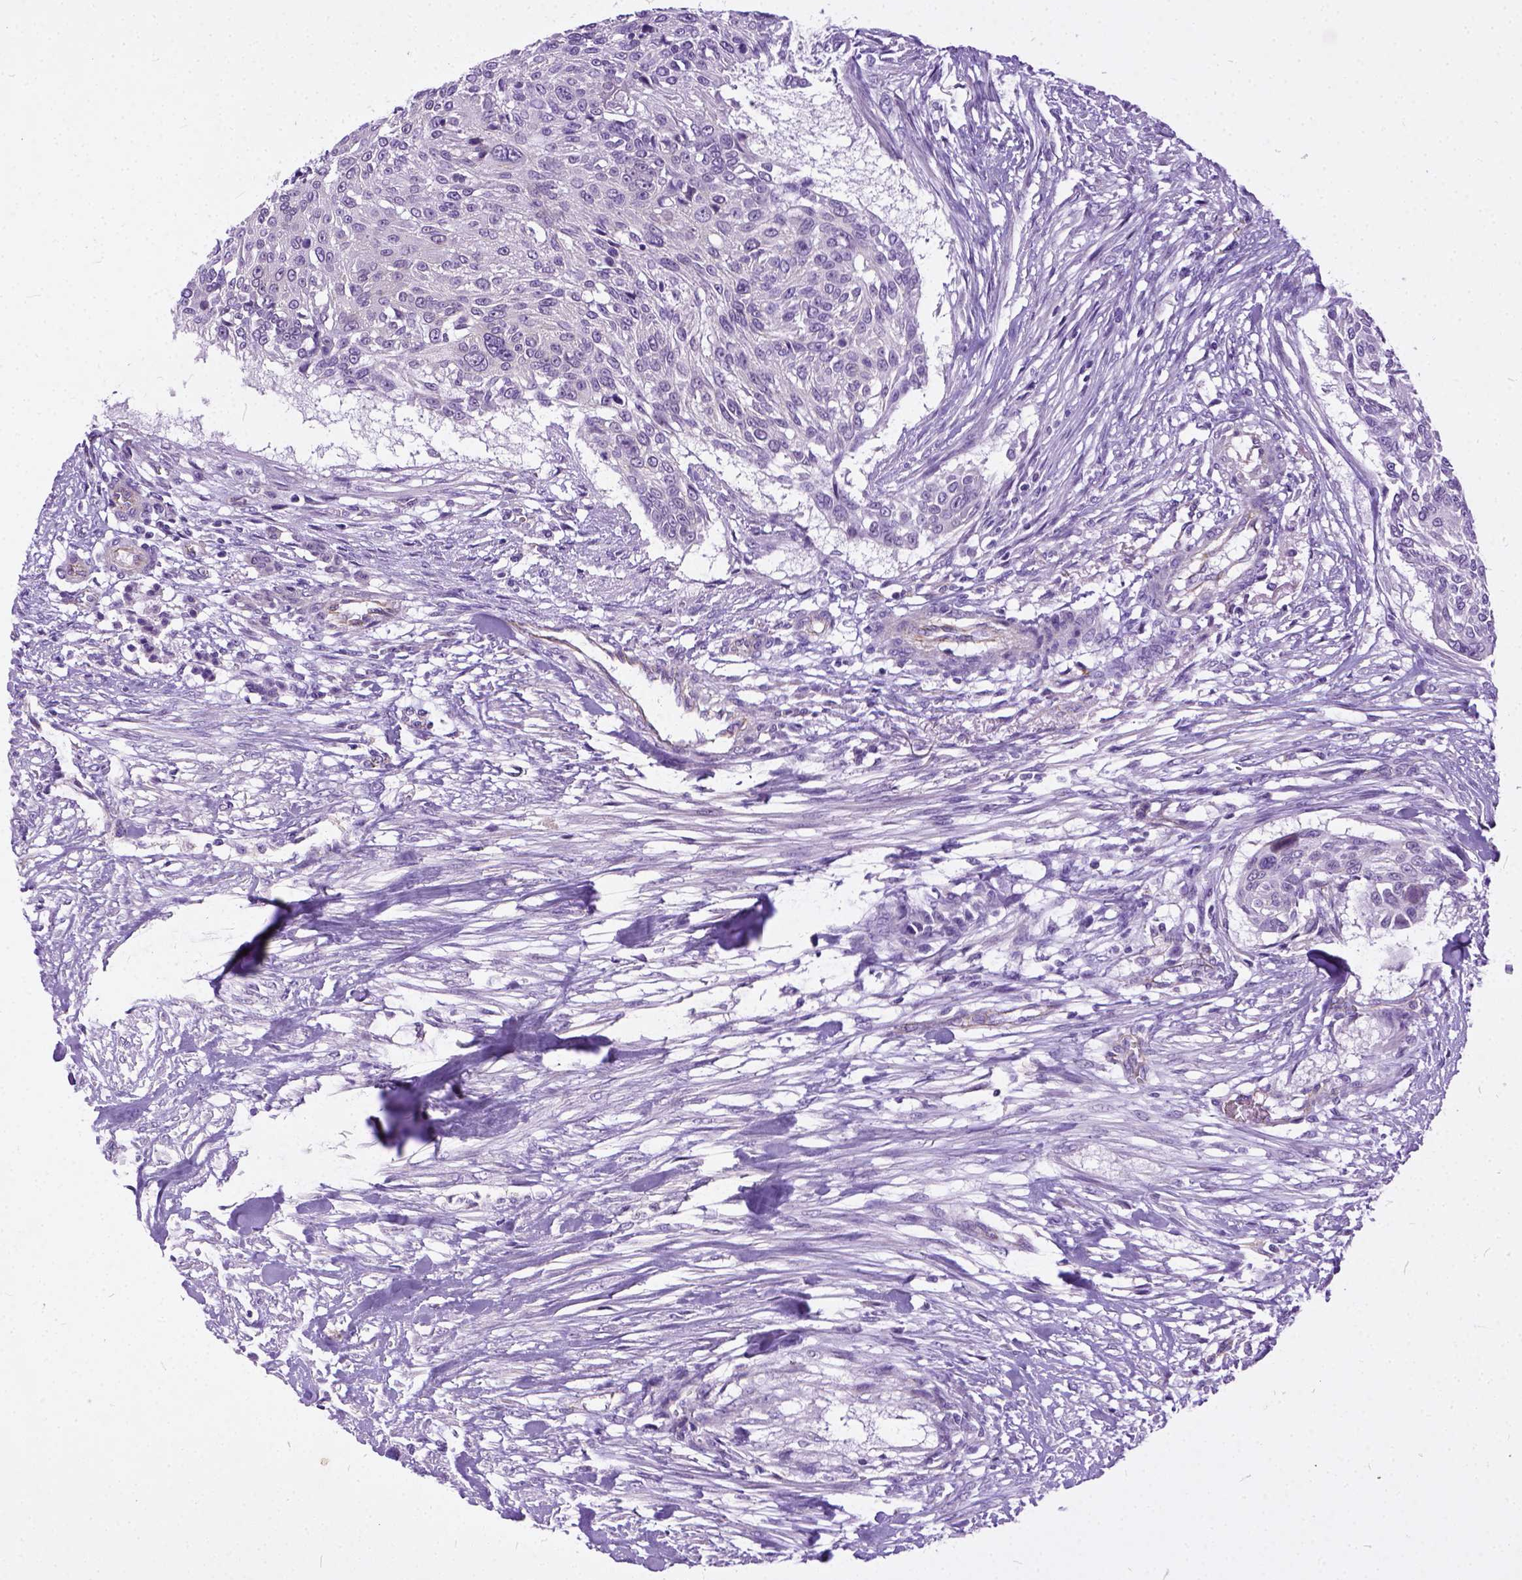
{"staining": {"intensity": "negative", "quantity": "none", "location": "none"}, "tissue": "urothelial cancer", "cell_type": "Tumor cells", "image_type": "cancer", "snomed": [{"axis": "morphology", "description": "Urothelial carcinoma, NOS"}, {"axis": "topography", "description": "Urinary bladder"}], "caption": "The micrograph reveals no staining of tumor cells in transitional cell carcinoma.", "gene": "ADGRF1", "patient": {"sex": "male", "age": 55}}